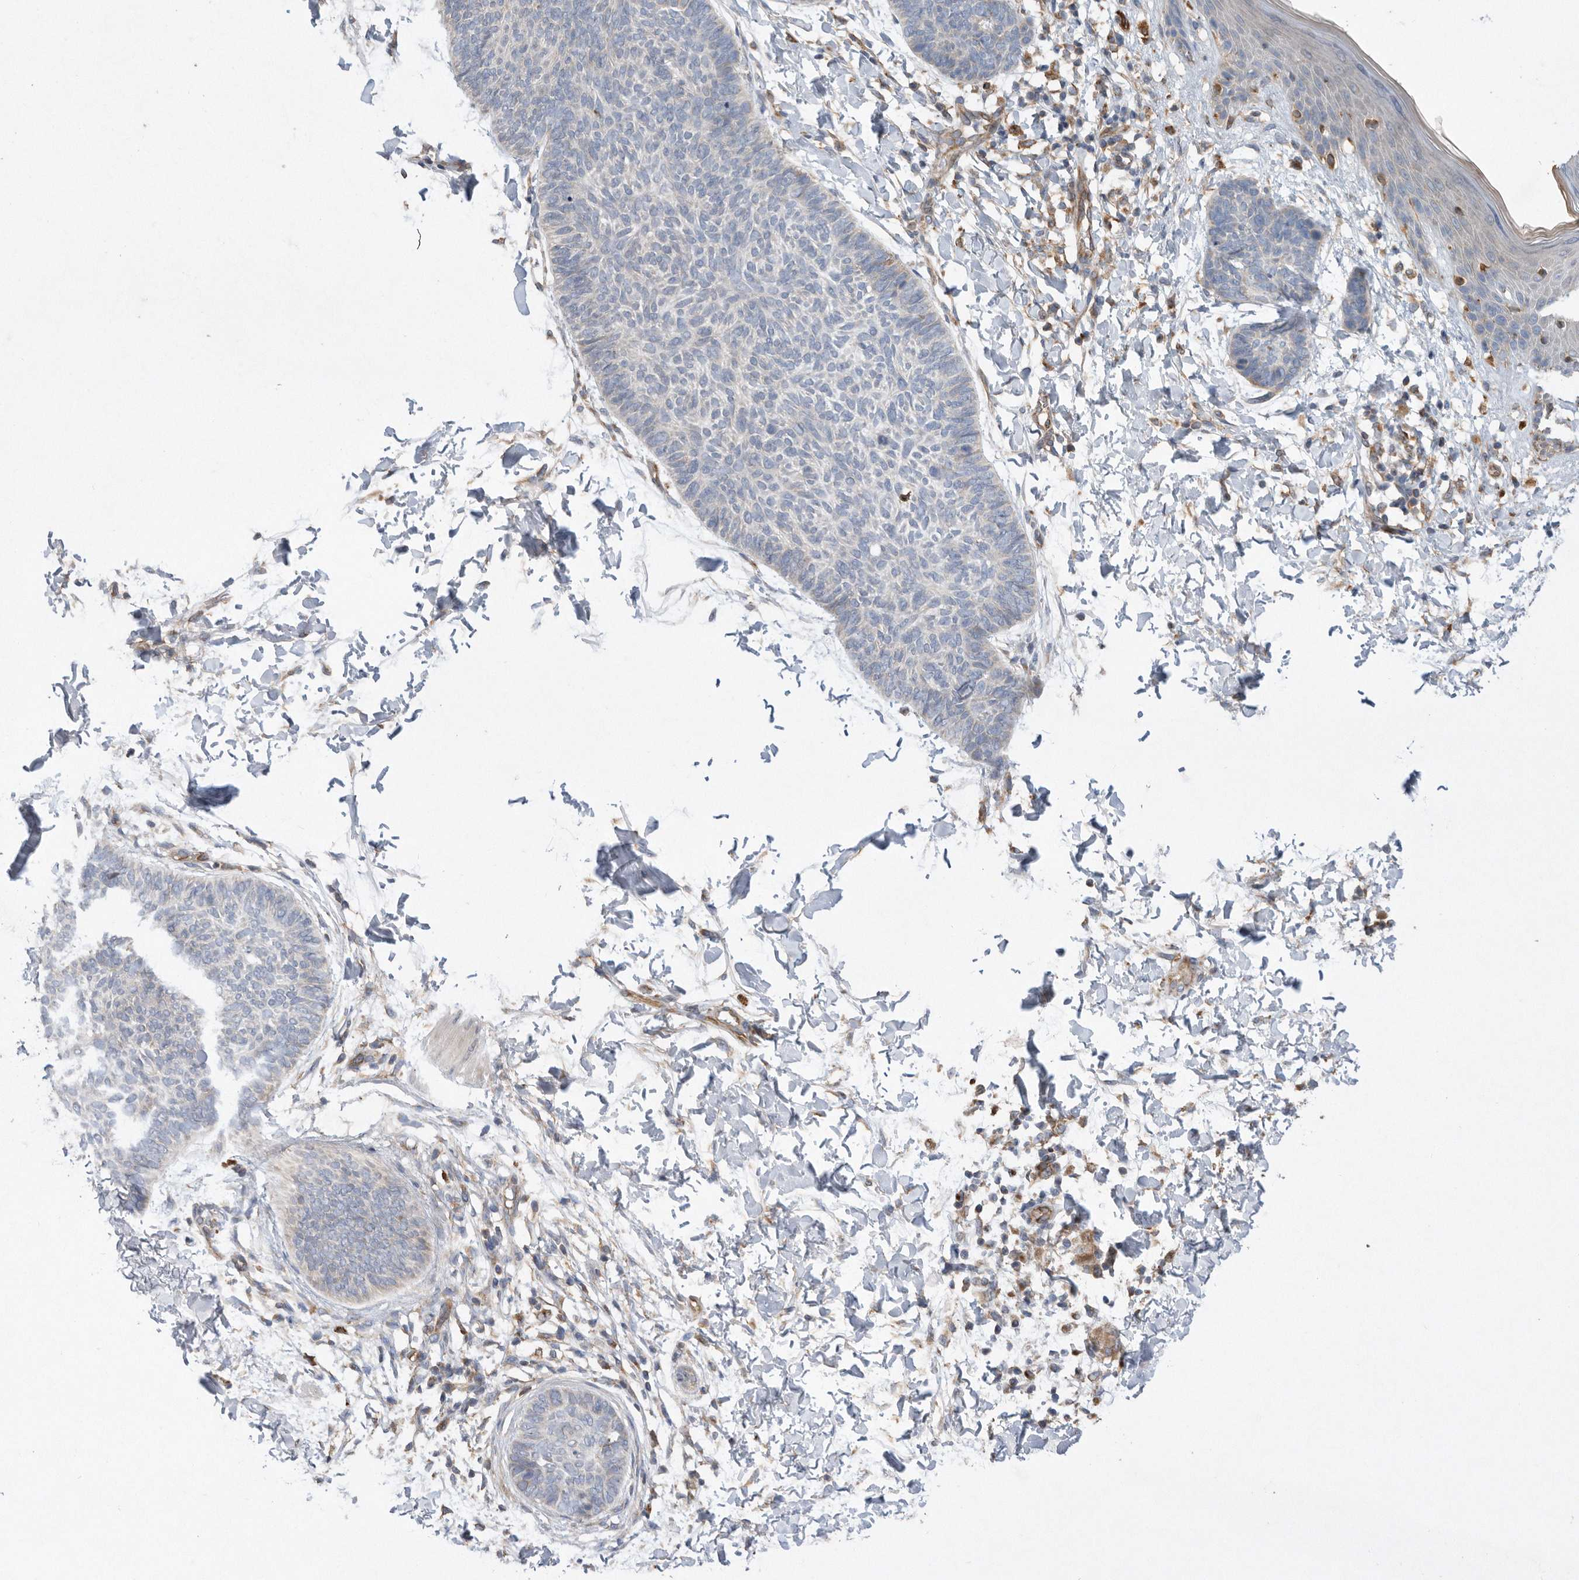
{"staining": {"intensity": "negative", "quantity": "none", "location": "none"}, "tissue": "skin cancer", "cell_type": "Tumor cells", "image_type": "cancer", "snomed": [{"axis": "morphology", "description": "Normal tissue, NOS"}, {"axis": "morphology", "description": "Basal cell carcinoma"}, {"axis": "topography", "description": "Skin"}], "caption": "Immunohistochemical staining of skin cancer demonstrates no significant positivity in tumor cells.", "gene": "PON2", "patient": {"sex": "male", "age": 50}}